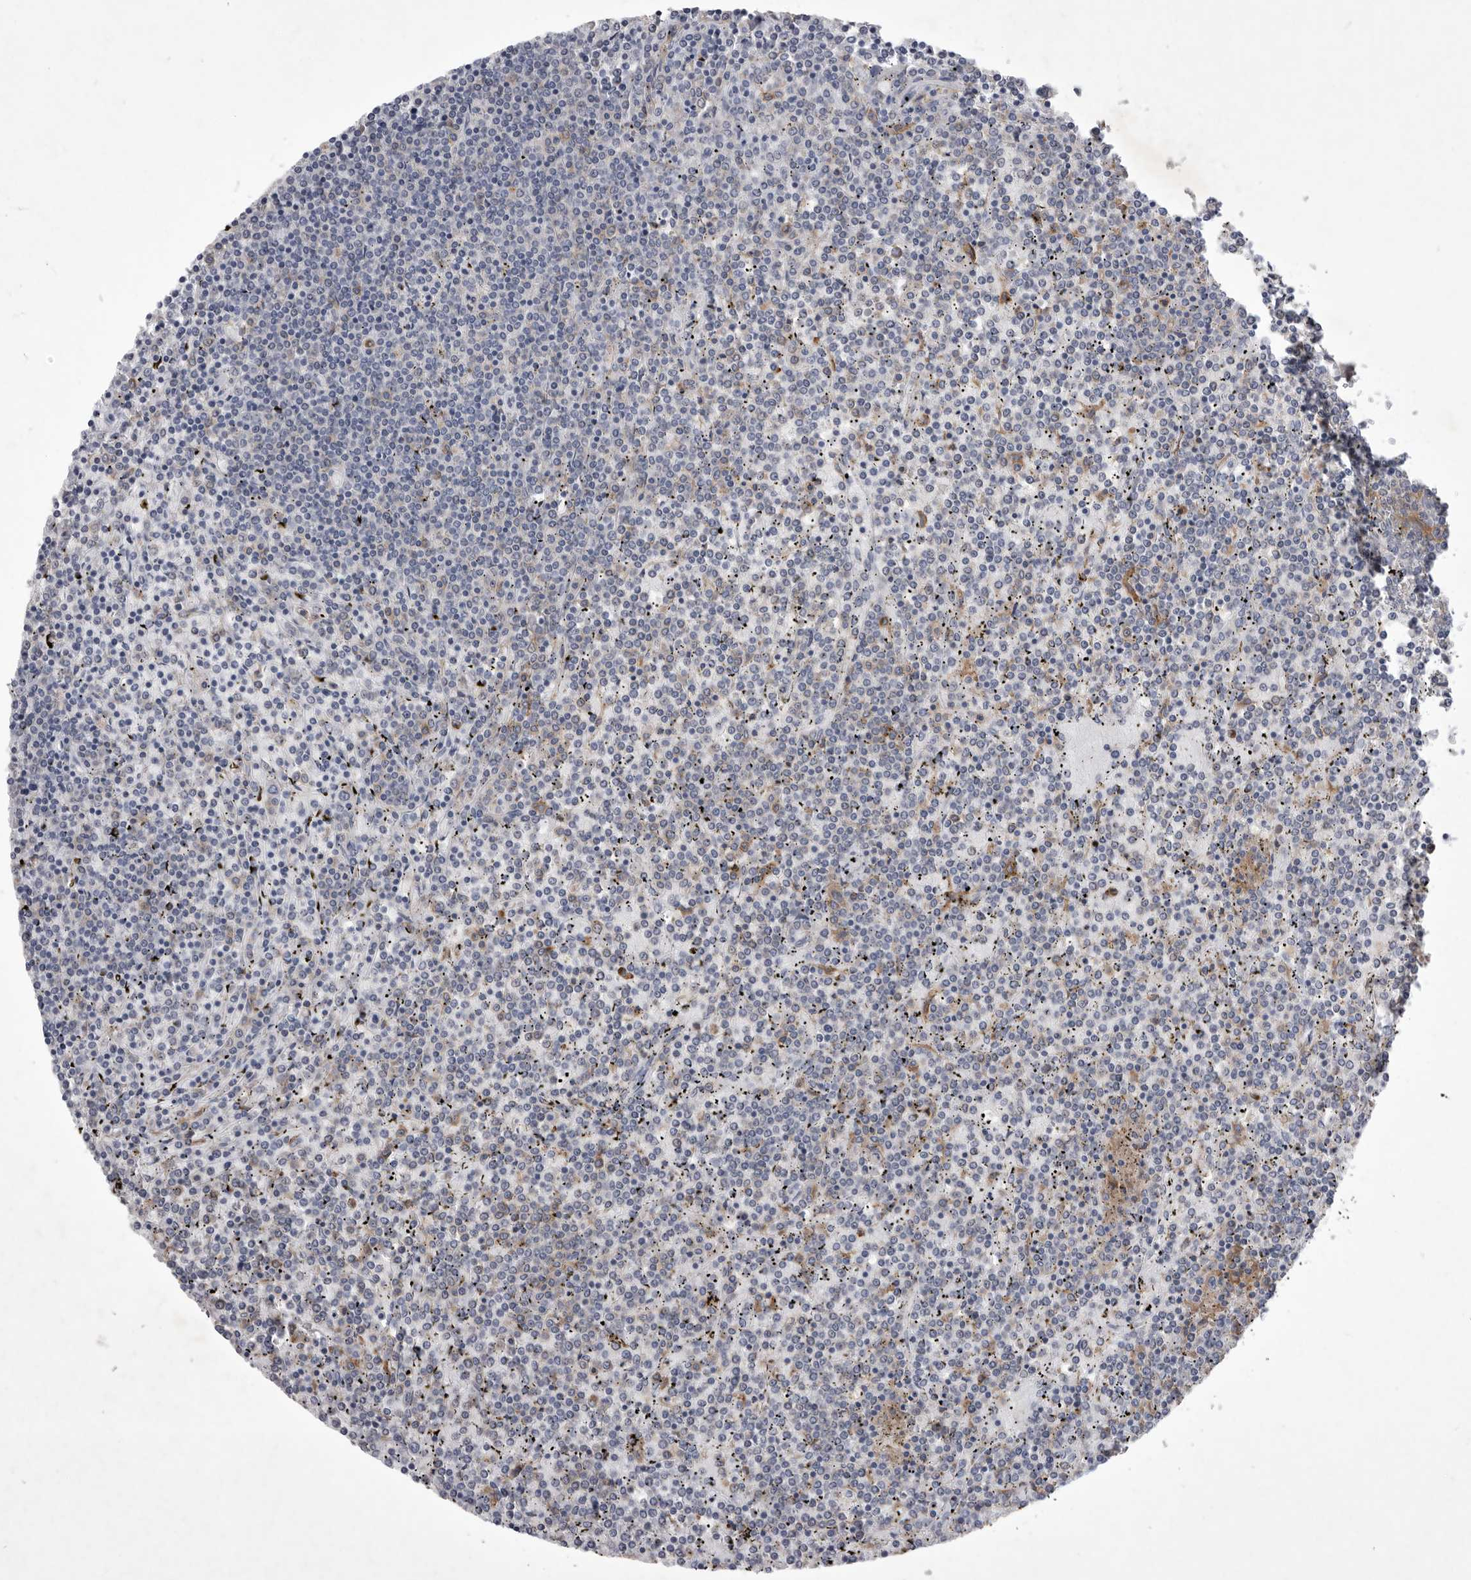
{"staining": {"intensity": "negative", "quantity": "none", "location": "none"}, "tissue": "lymphoma", "cell_type": "Tumor cells", "image_type": "cancer", "snomed": [{"axis": "morphology", "description": "Malignant lymphoma, non-Hodgkin's type, Low grade"}, {"axis": "topography", "description": "Spleen"}], "caption": "An IHC micrograph of malignant lymphoma, non-Hodgkin's type (low-grade) is shown. There is no staining in tumor cells of malignant lymphoma, non-Hodgkin's type (low-grade).", "gene": "SIGLEC10", "patient": {"sex": "female", "age": 19}}